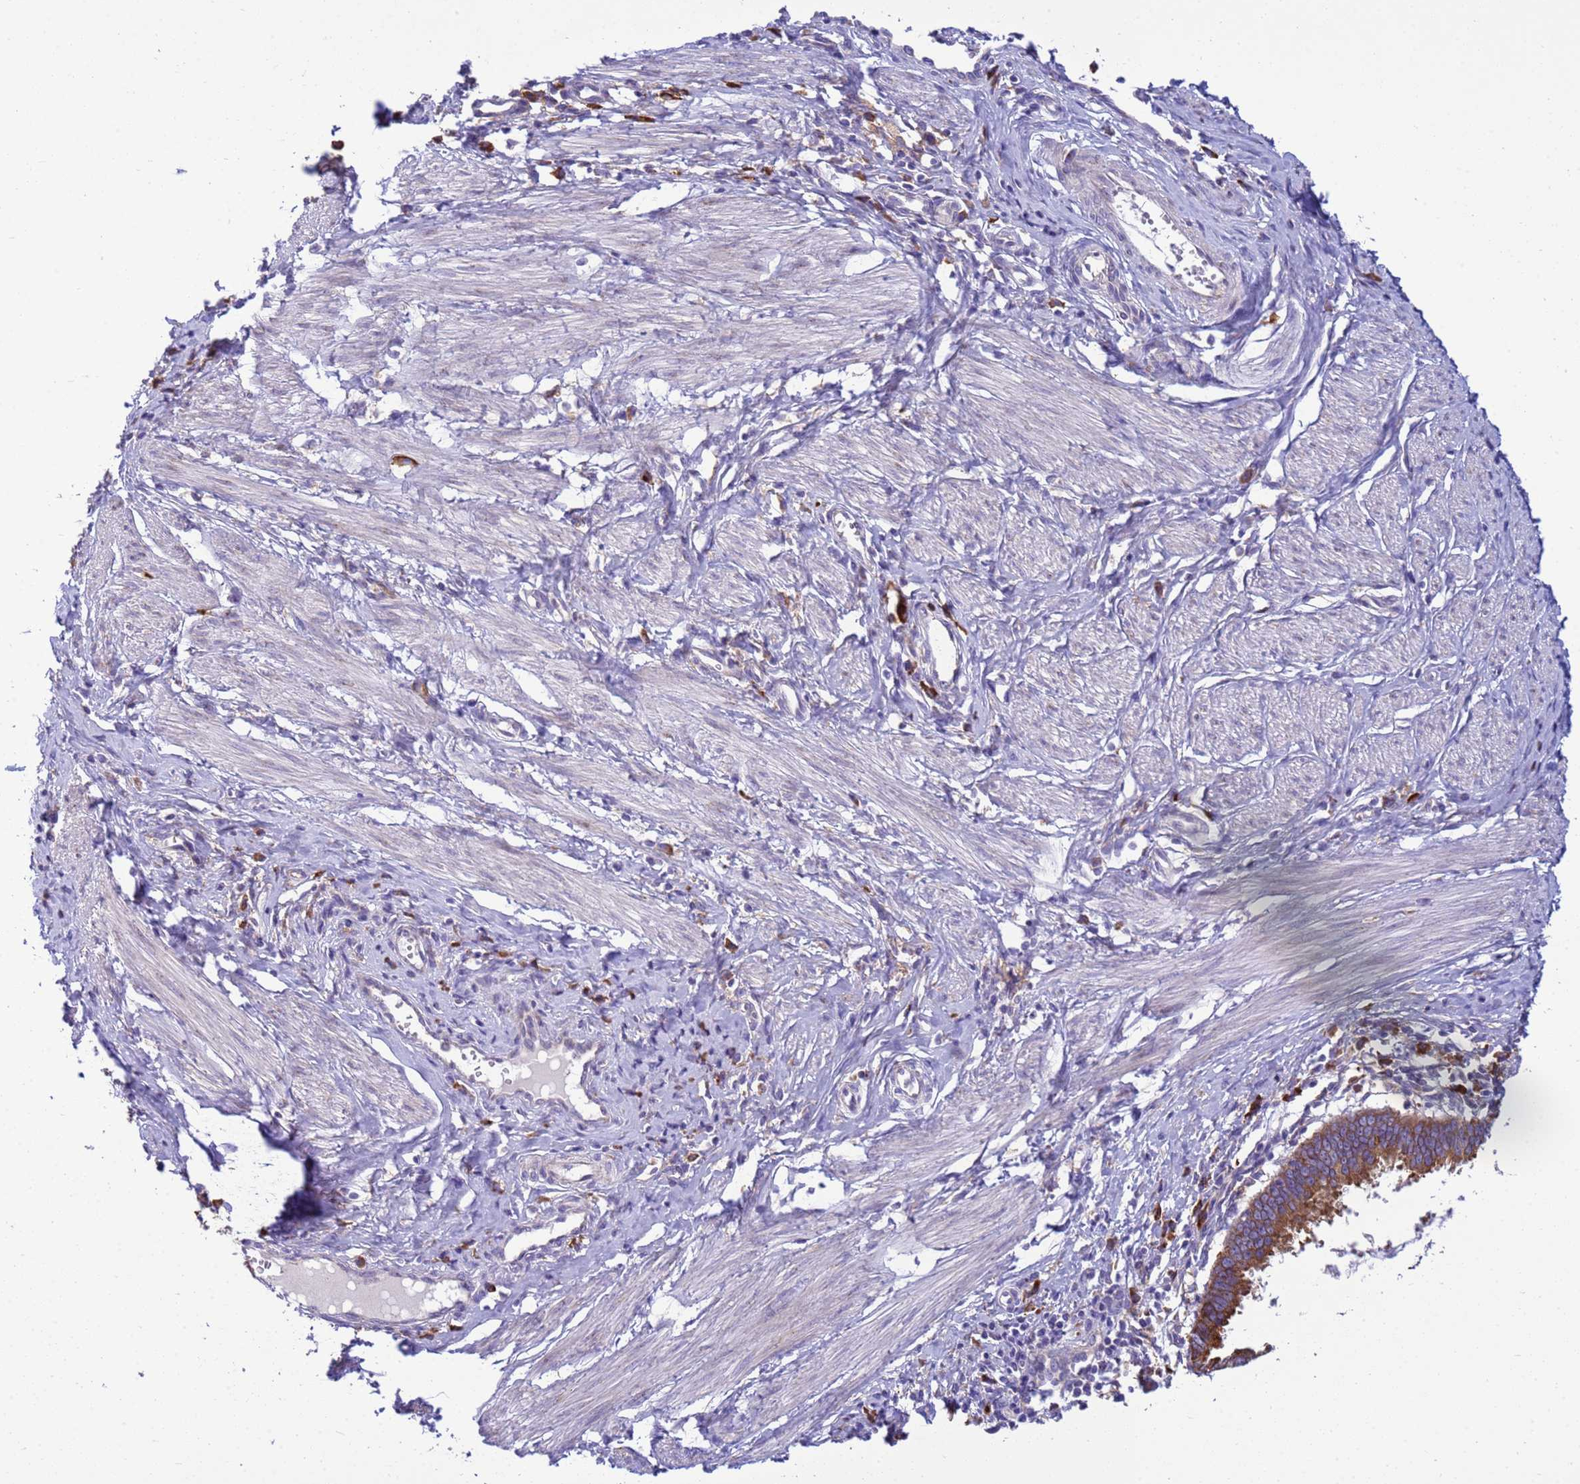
{"staining": {"intensity": "moderate", "quantity": ">75%", "location": "cytoplasmic/membranous"}, "tissue": "cervical cancer", "cell_type": "Tumor cells", "image_type": "cancer", "snomed": [{"axis": "morphology", "description": "Adenocarcinoma, NOS"}, {"axis": "topography", "description": "Cervix"}], "caption": "Protein expression analysis of cervical adenocarcinoma demonstrates moderate cytoplasmic/membranous expression in approximately >75% of tumor cells.", "gene": "THAP5", "patient": {"sex": "female", "age": 36}}